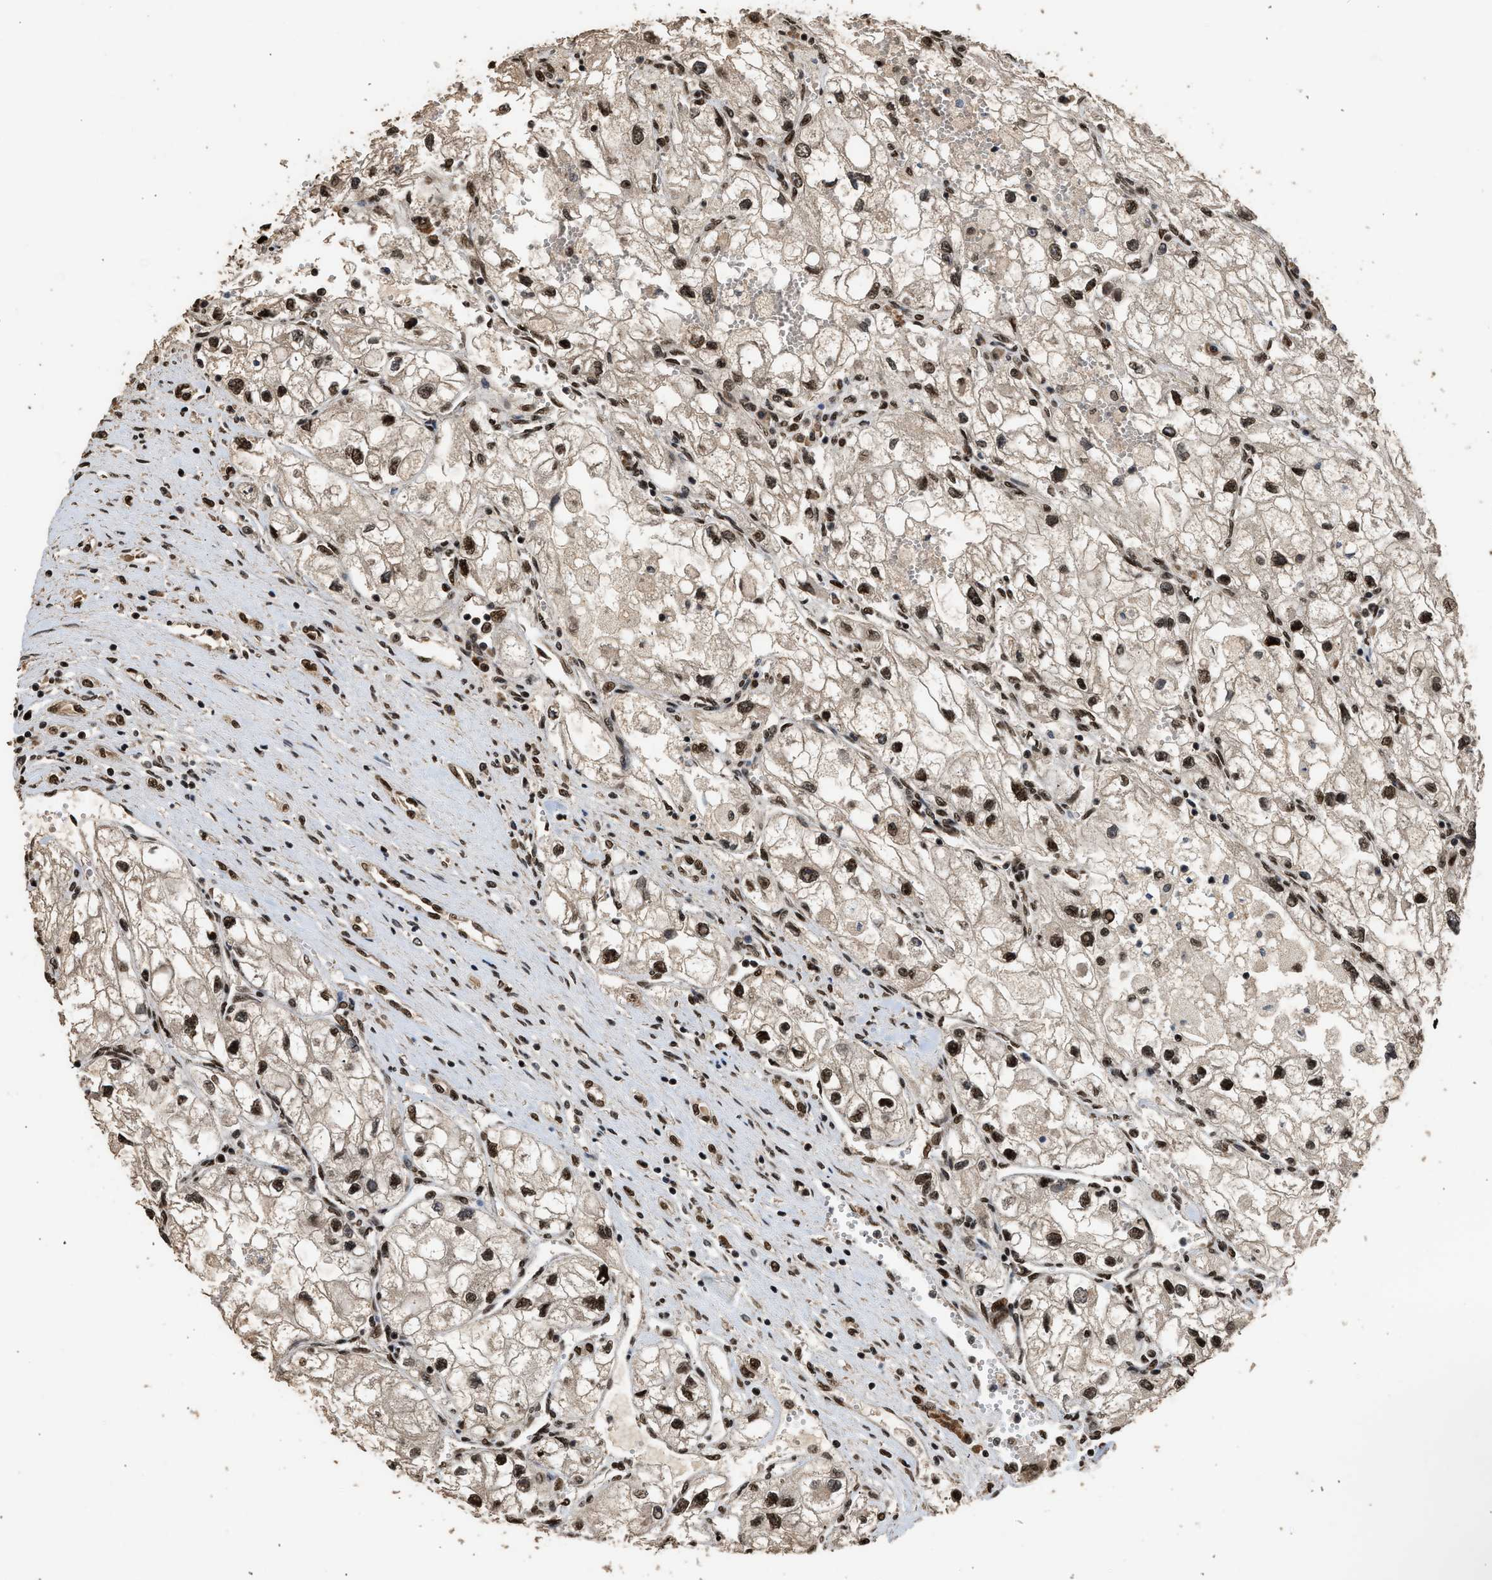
{"staining": {"intensity": "moderate", "quantity": ">75%", "location": "nuclear"}, "tissue": "renal cancer", "cell_type": "Tumor cells", "image_type": "cancer", "snomed": [{"axis": "morphology", "description": "Adenocarcinoma, NOS"}, {"axis": "topography", "description": "Kidney"}], "caption": "Protein staining by immunohistochemistry demonstrates moderate nuclear positivity in about >75% of tumor cells in adenocarcinoma (renal). (IHC, brightfield microscopy, high magnification).", "gene": "PPP4R3B", "patient": {"sex": "female", "age": 70}}